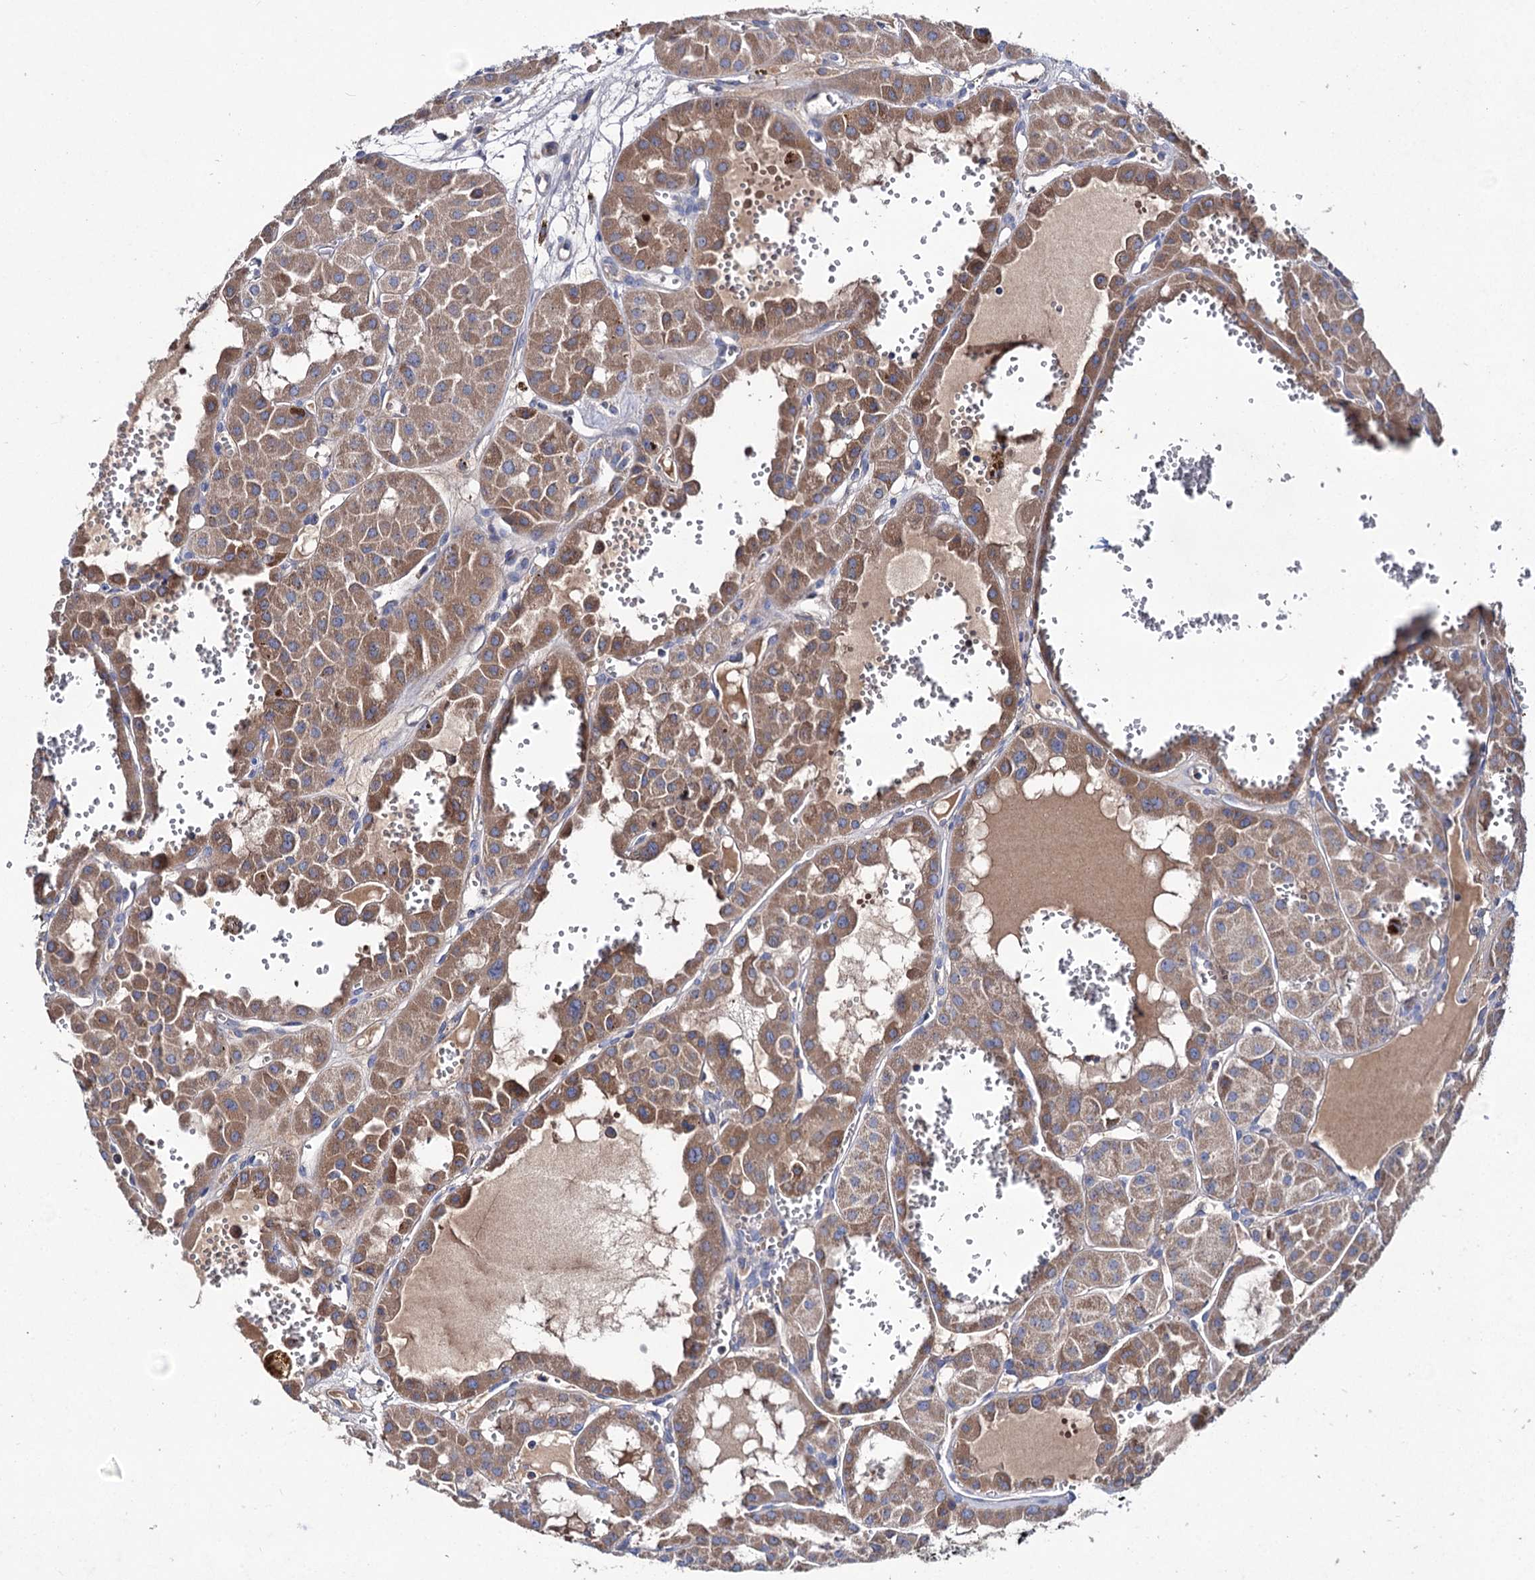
{"staining": {"intensity": "moderate", "quantity": ">75%", "location": "cytoplasmic/membranous"}, "tissue": "renal cancer", "cell_type": "Tumor cells", "image_type": "cancer", "snomed": [{"axis": "morphology", "description": "Carcinoma, NOS"}, {"axis": "topography", "description": "Kidney"}], "caption": "There is medium levels of moderate cytoplasmic/membranous expression in tumor cells of carcinoma (renal), as demonstrated by immunohistochemical staining (brown color).", "gene": "CLPB", "patient": {"sex": "female", "age": 75}}